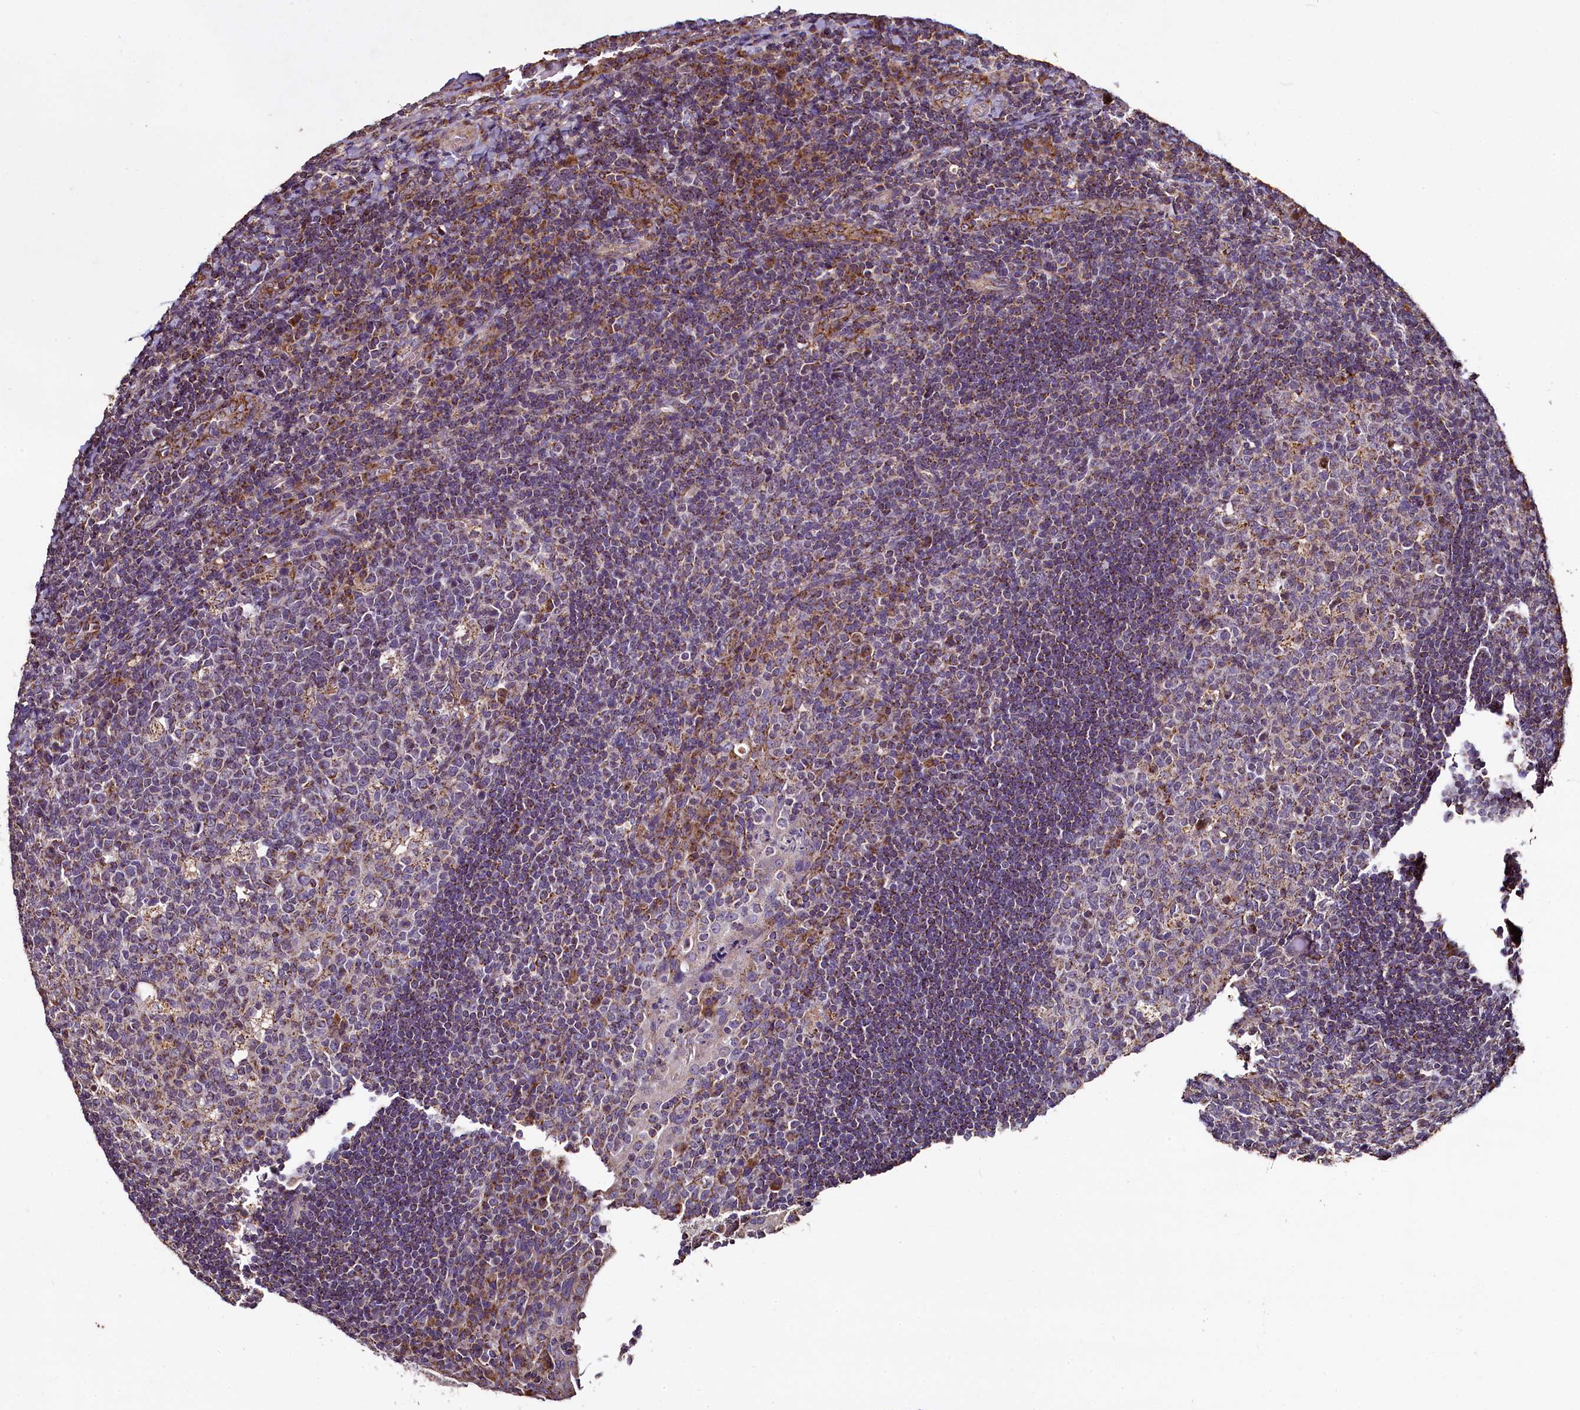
{"staining": {"intensity": "moderate", "quantity": "<25%", "location": "cytoplasmic/membranous"}, "tissue": "tonsil", "cell_type": "Germinal center cells", "image_type": "normal", "snomed": [{"axis": "morphology", "description": "Normal tissue, NOS"}, {"axis": "topography", "description": "Tonsil"}], "caption": "This image demonstrates normal tonsil stained with immunohistochemistry (IHC) to label a protein in brown. The cytoplasmic/membranous of germinal center cells show moderate positivity for the protein. Nuclei are counter-stained blue.", "gene": "COQ9", "patient": {"sex": "male", "age": 17}}